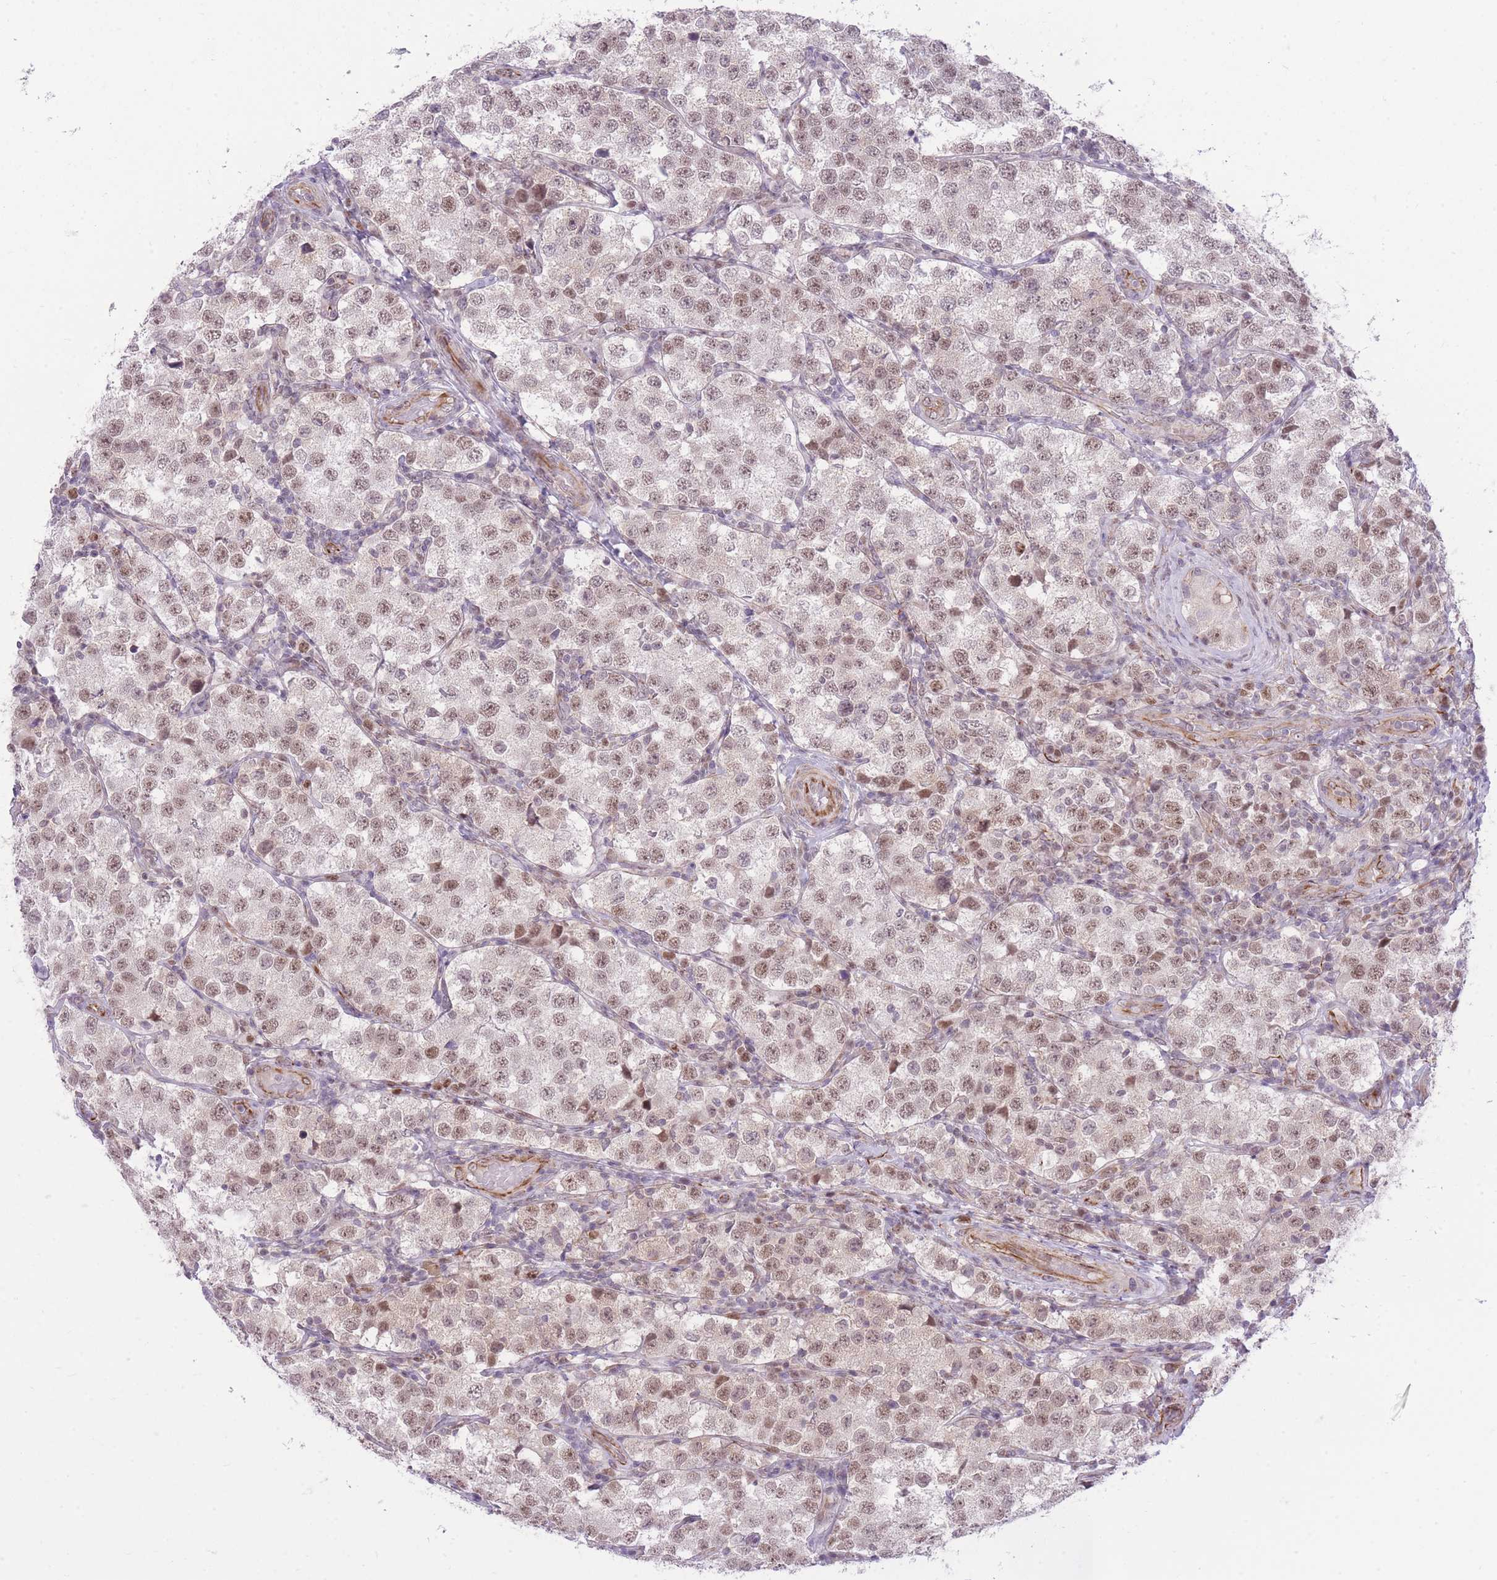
{"staining": {"intensity": "weak", "quantity": ">75%", "location": "nuclear"}, "tissue": "testis cancer", "cell_type": "Tumor cells", "image_type": "cancer", "snomed": [{"axis": "morphology", "description": "Seminoma, NOS"}, {"axis": "topography", "description": "Testis"}], "caption": "The image displays immunohistochemical staining of testis cancer. There is weak nuclear positivity is seen in about >75% of tumor cells.", "gene": "ELL", "patient": {"sex": "male", "age": 34}}